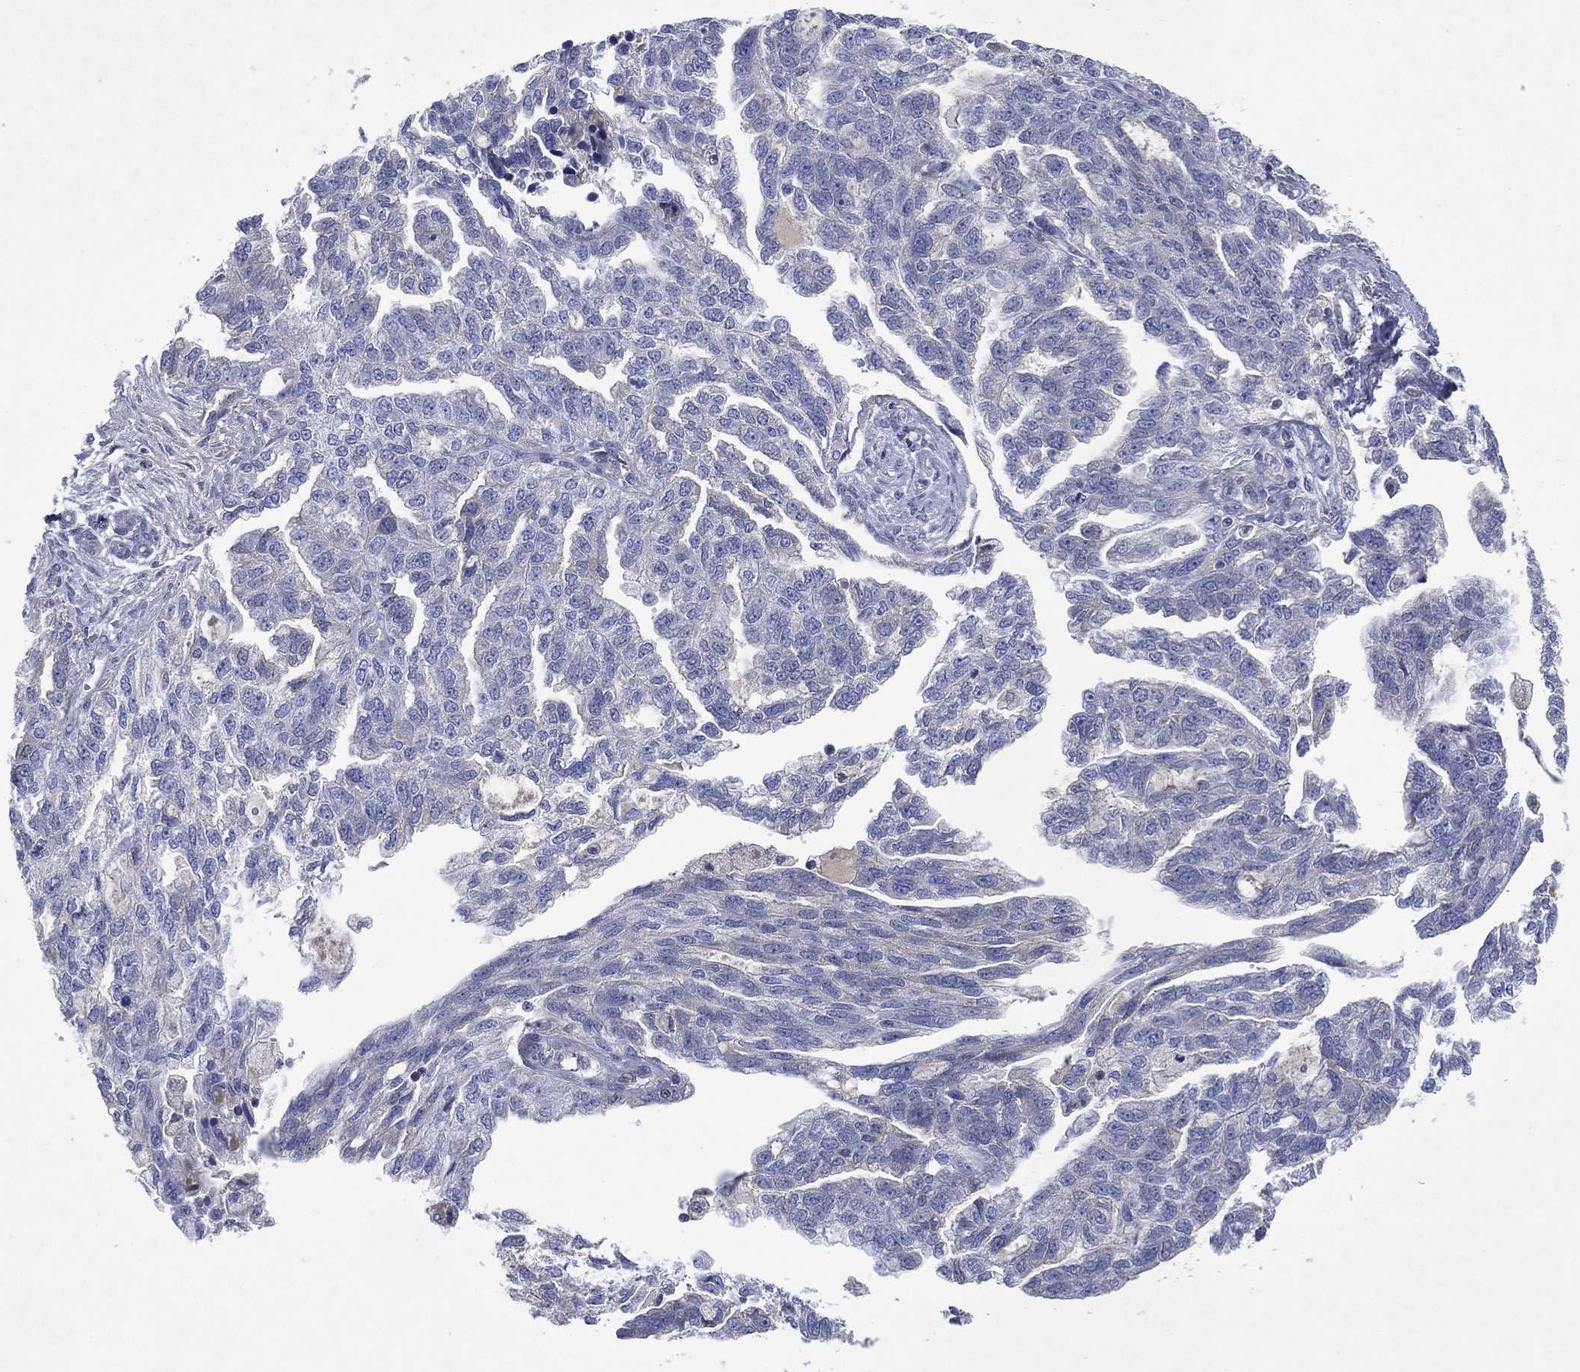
{"staining": {"intensity": "negative", "quantity": "none", "location": "none"}, "tissue": "ovarian cancer", "cell_type": "Tumor cells", "image_type": "cancer", "snomed": [{"axis": "morphology", "description": "Cystadenocarcinoma, serous, NOS"}, {"axis": "topography", "description": "Ovary"}], "caption": "This histopathology image is of ovarian cancer (serous cystadenocarcinoma) stained with immunohistochemistry to label a protein in brown with the nuclei are counter-stained blue. There is no expression in tumor cells.", "gene": "FLI1", "patient": {"sex": "female", "age": 51}}